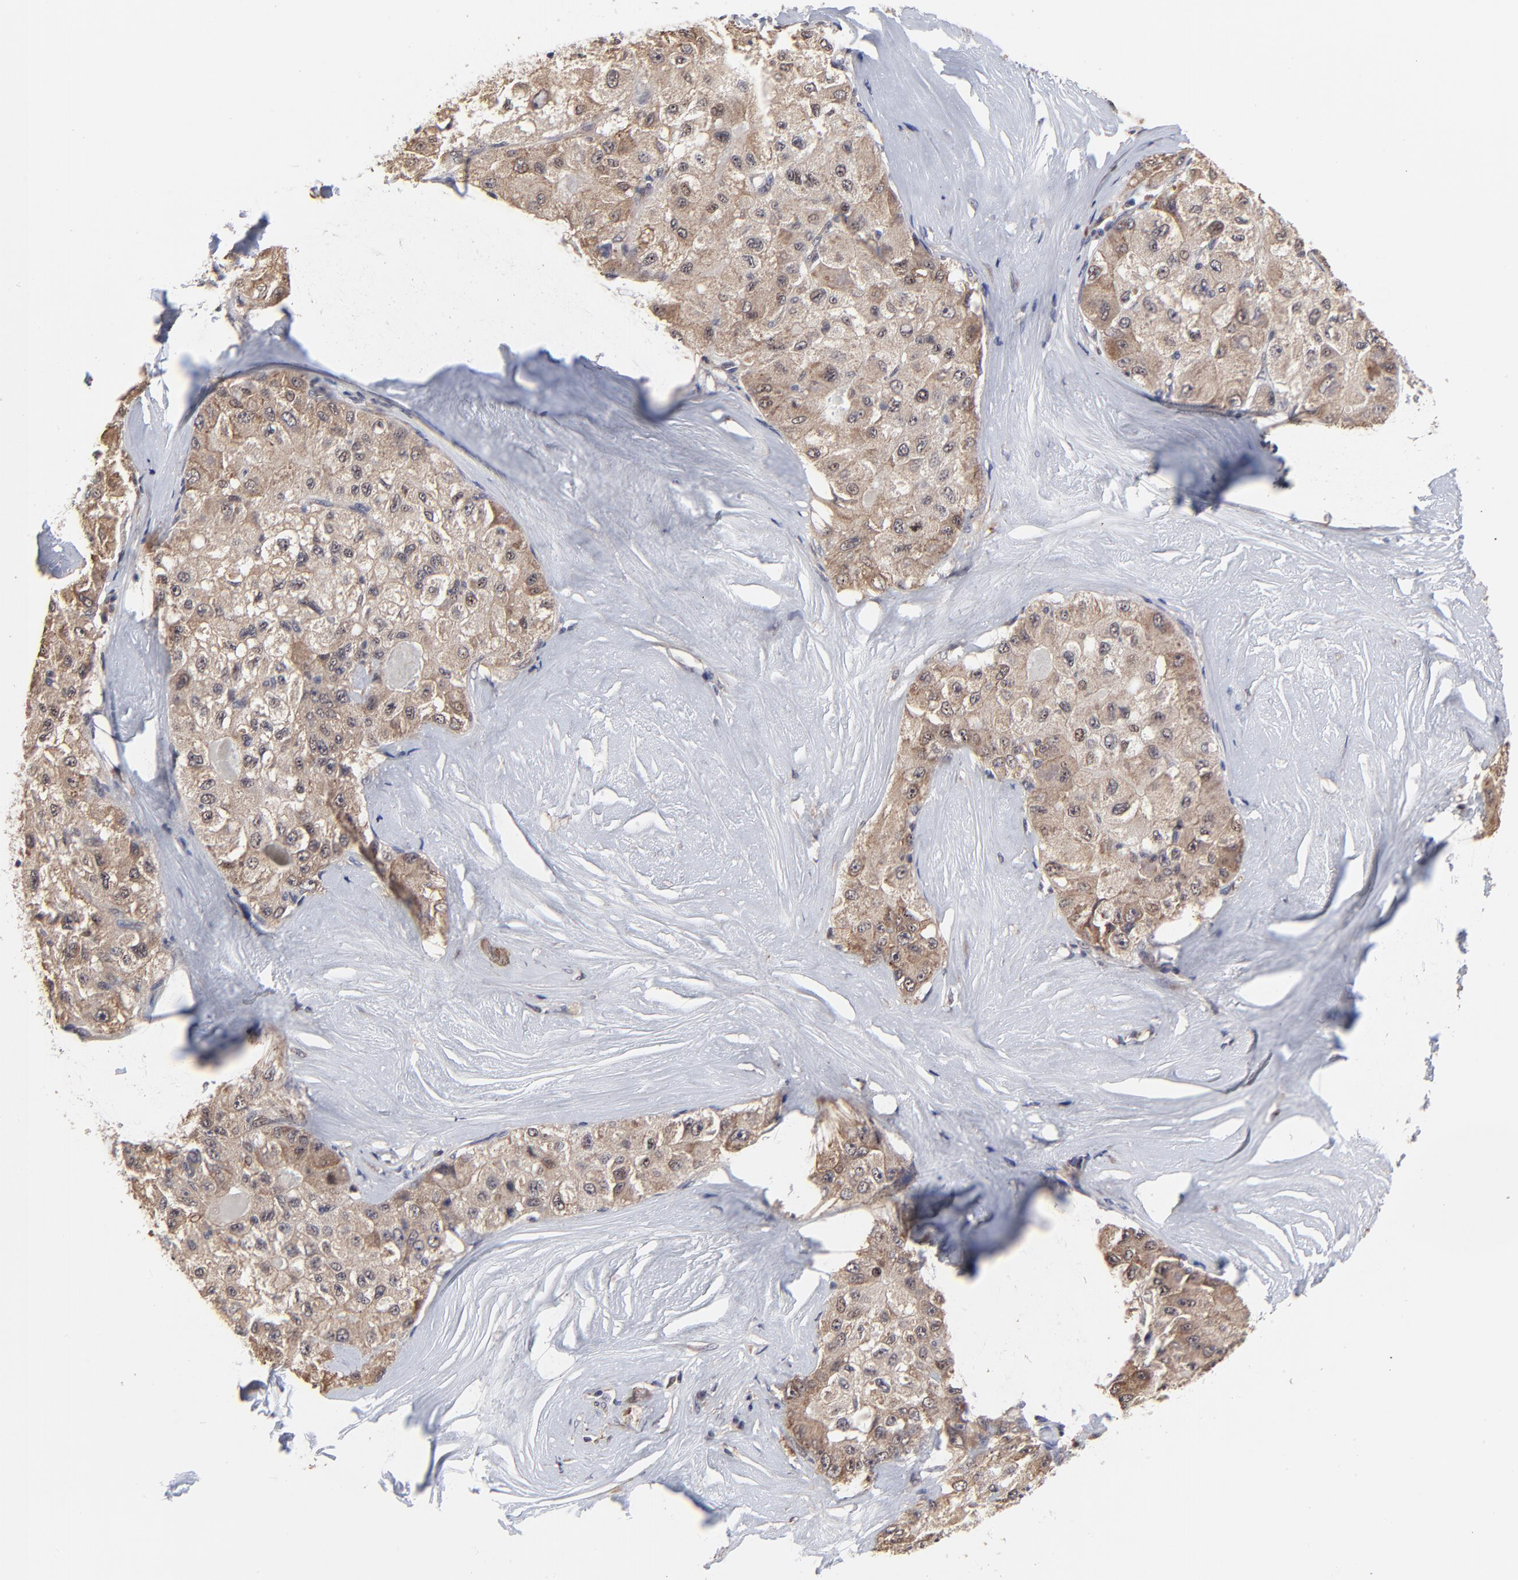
{"staining": {"intensity": "weak", "quantity": ">75%", "location": "cytoplasmic/membranous"}, "tissue": "liver cancer", "cell_type": "Tumor cells", "image_type": "cancer", "snomed": [{"axis": "morphology", "description": "Carcinoma, Hepatocellular, NOS"}, {"axis": "topography", "description": "Liver"}], "caption": "This photomicrograph exhibits immunohistochemistry staining of liver hepatocellular carcinoma, with low weak cytoplasmic/membranous staining in about >75% of tumor cells.", "gene": "FRMD8", "patient": {"sex": "male", "age": 80}}